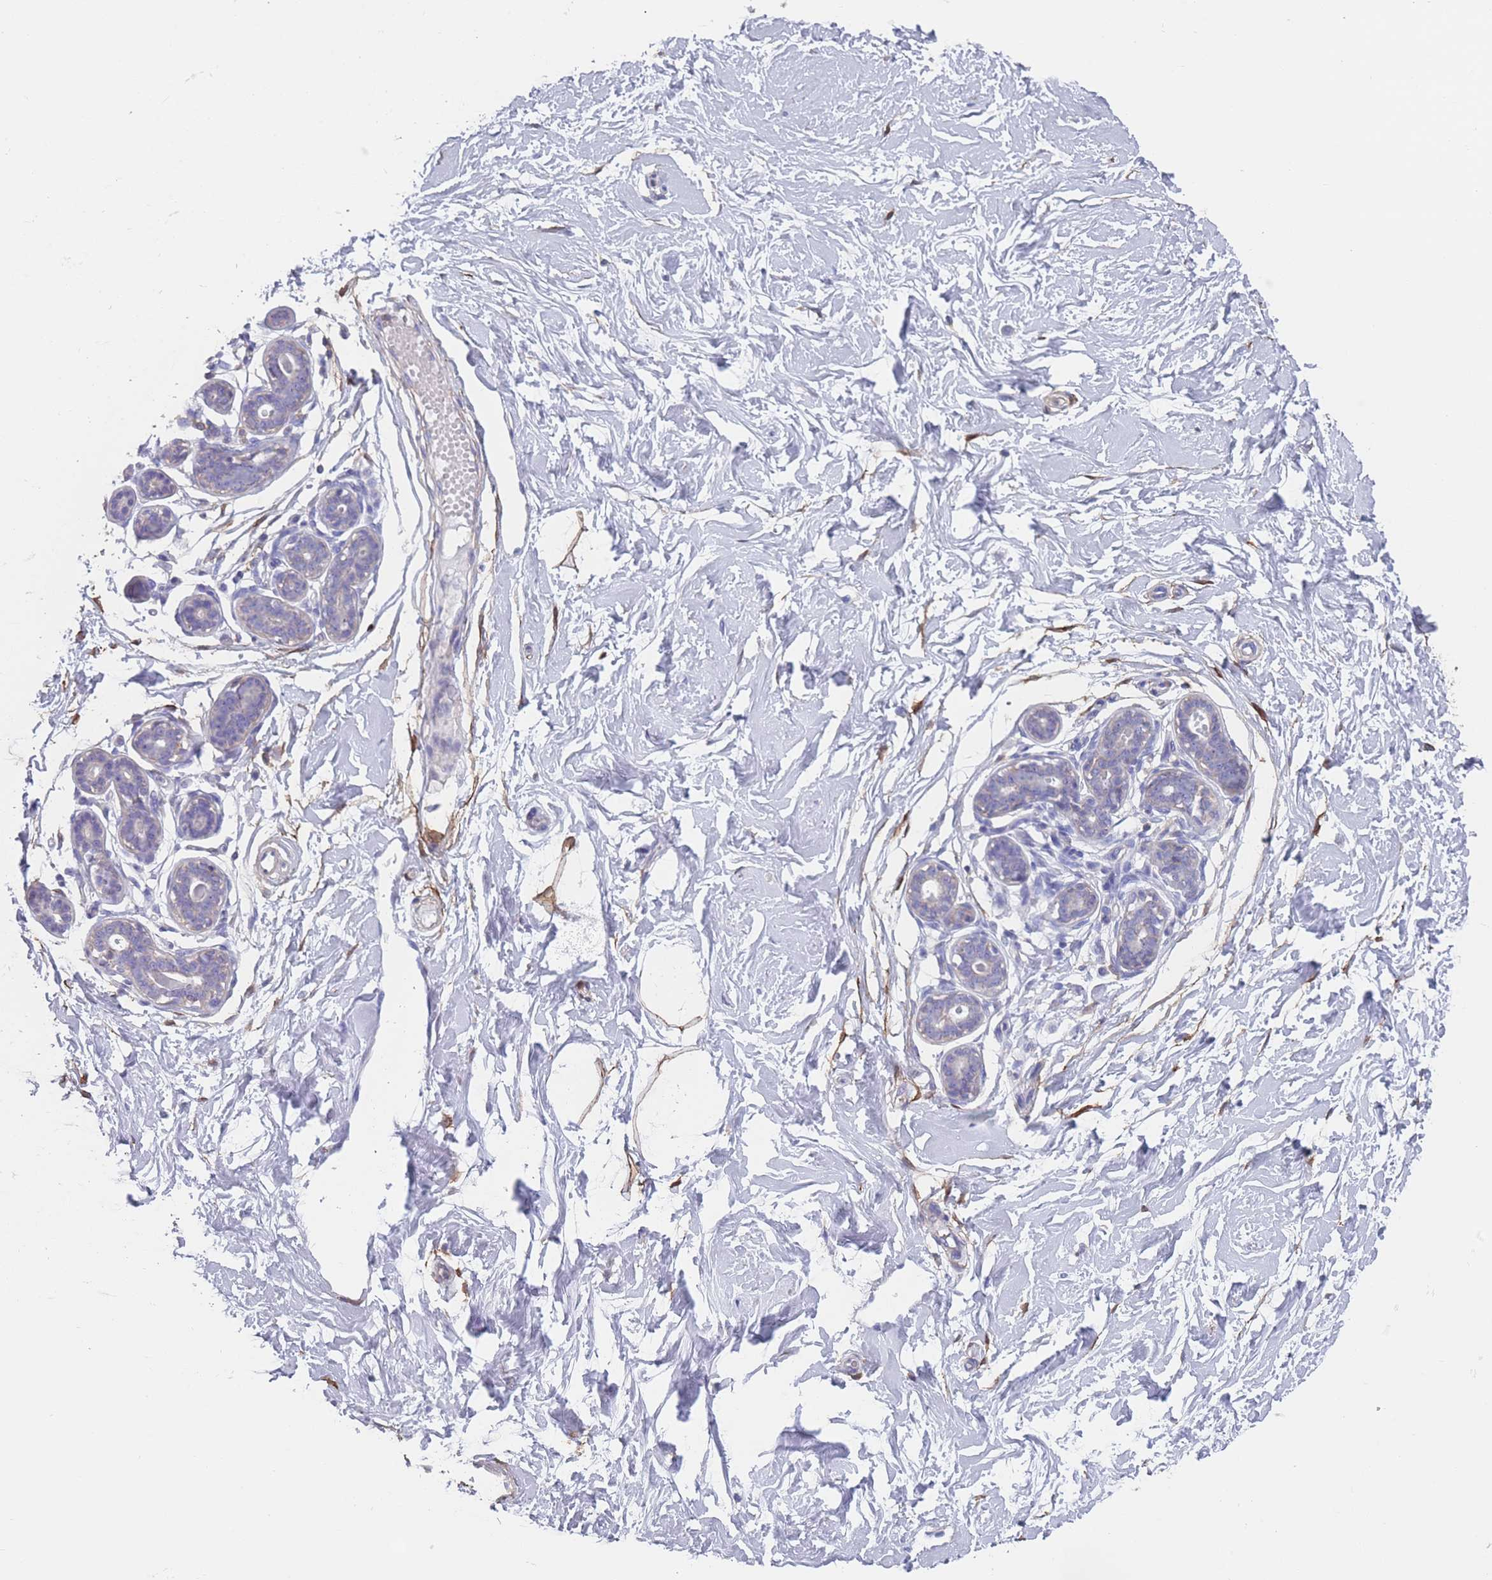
{"staining": {"intensity": "moderate", "quantity": ">75%", "location": "cytoplasmic/membranous"}, "tissue": "breast", "cell_type": "Adipocytes", "image_type": "normal", "snomed": [{"axis": "morphology", "description": "Normal tissue, NOS"}, {"axis": "morphology", "description": "Adenoma, NOS"}, {"axis": "topography", "description": "Breast"}], "caption": "Immunohistochemistry (IHC) staining of normal breast, which displays medium levels of moderate cytoplasmic/membranous expression in approximately >75% of adipocytes indicating moderate cytoplasmic/membranous protein staining. The staining was performed using DAB (3,3'-diaminobenzidine) (brown) for protein detection and nuclei were counterstained in hematoxylin (blue).", "gene": "ADH1A", "patient": {"sex": "female", "age": 23}}